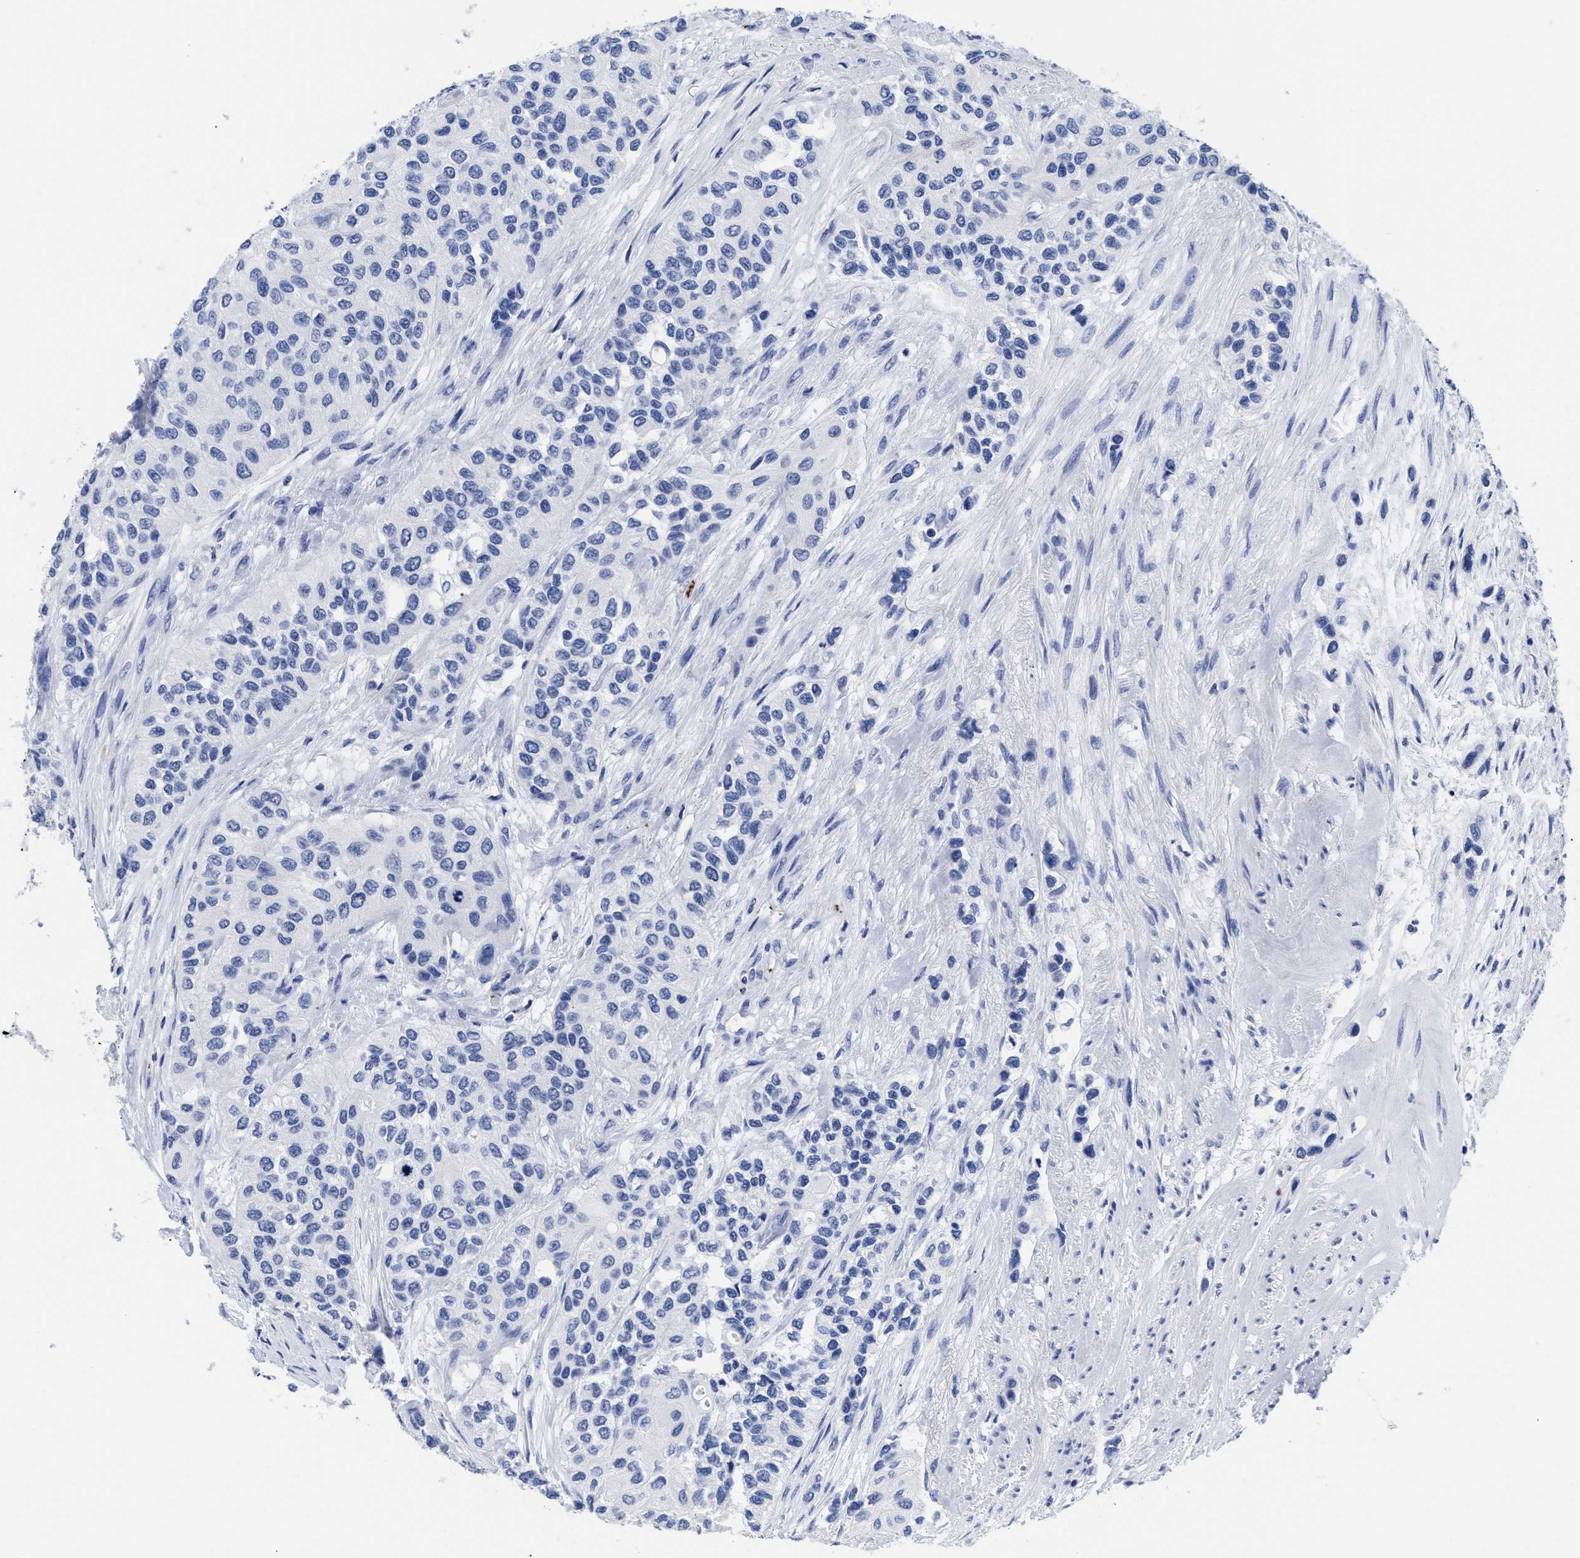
{"staining": {"intensity": "negative", "quantity": "none", "location": "none"}, "tissue": "urothelial cancer", "cell_type": "Tumor cells", "image_type": "cancer", "snomed": [{"axis": "morphology", "description": "Urothelial carcinoma, High grade"}, {"axis": "topography", "description": "Urinary bladder"}], "caption": "Histopathology image shows no significant protein positivity in tumor cells of urothelial cancer.", "gene": "TREML1", "patient": {"sex": "female", "age": 56}}